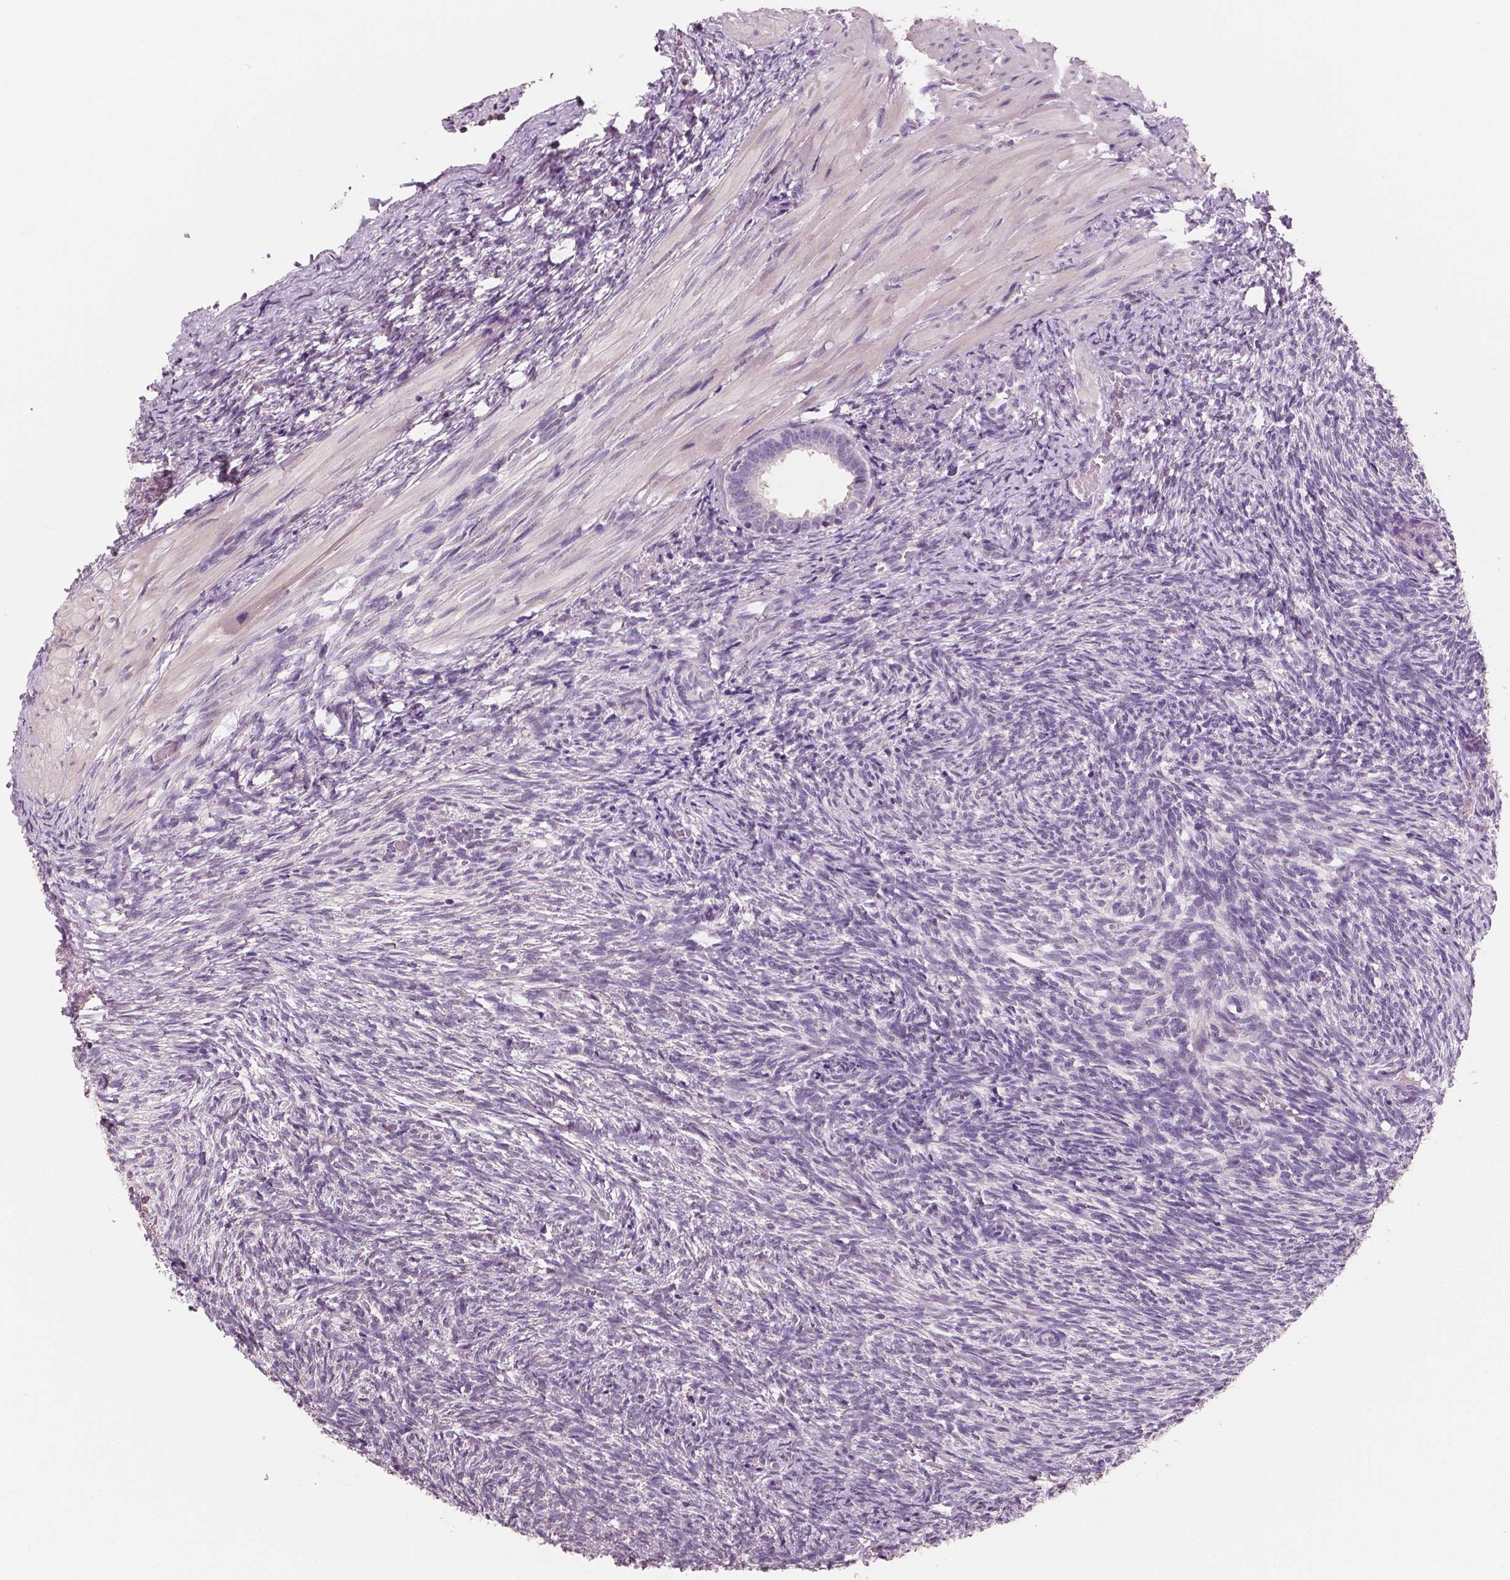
{"staining": {"intensity": "negative", "quantity": "none", "location": "none"}, "tissue": "ovary", "cell_type": "Ovarian stroma cells", "image_type": "normal", "snomed": [{"axis": "morphology", "description": "Normal tissue, NOS"}, {"axis": "topography", "description": "Ovary"}], "caption": "DAB immunohistochemical staining of normal human ovary displays no significant staining in ovarian stroma cells. (DAB (3,3'-diaminobenzidine) immunohistochemistry with hematoxylin counter stain).", "gene": "NECAB1", "patient": {"sex": "female", "age": 46}}